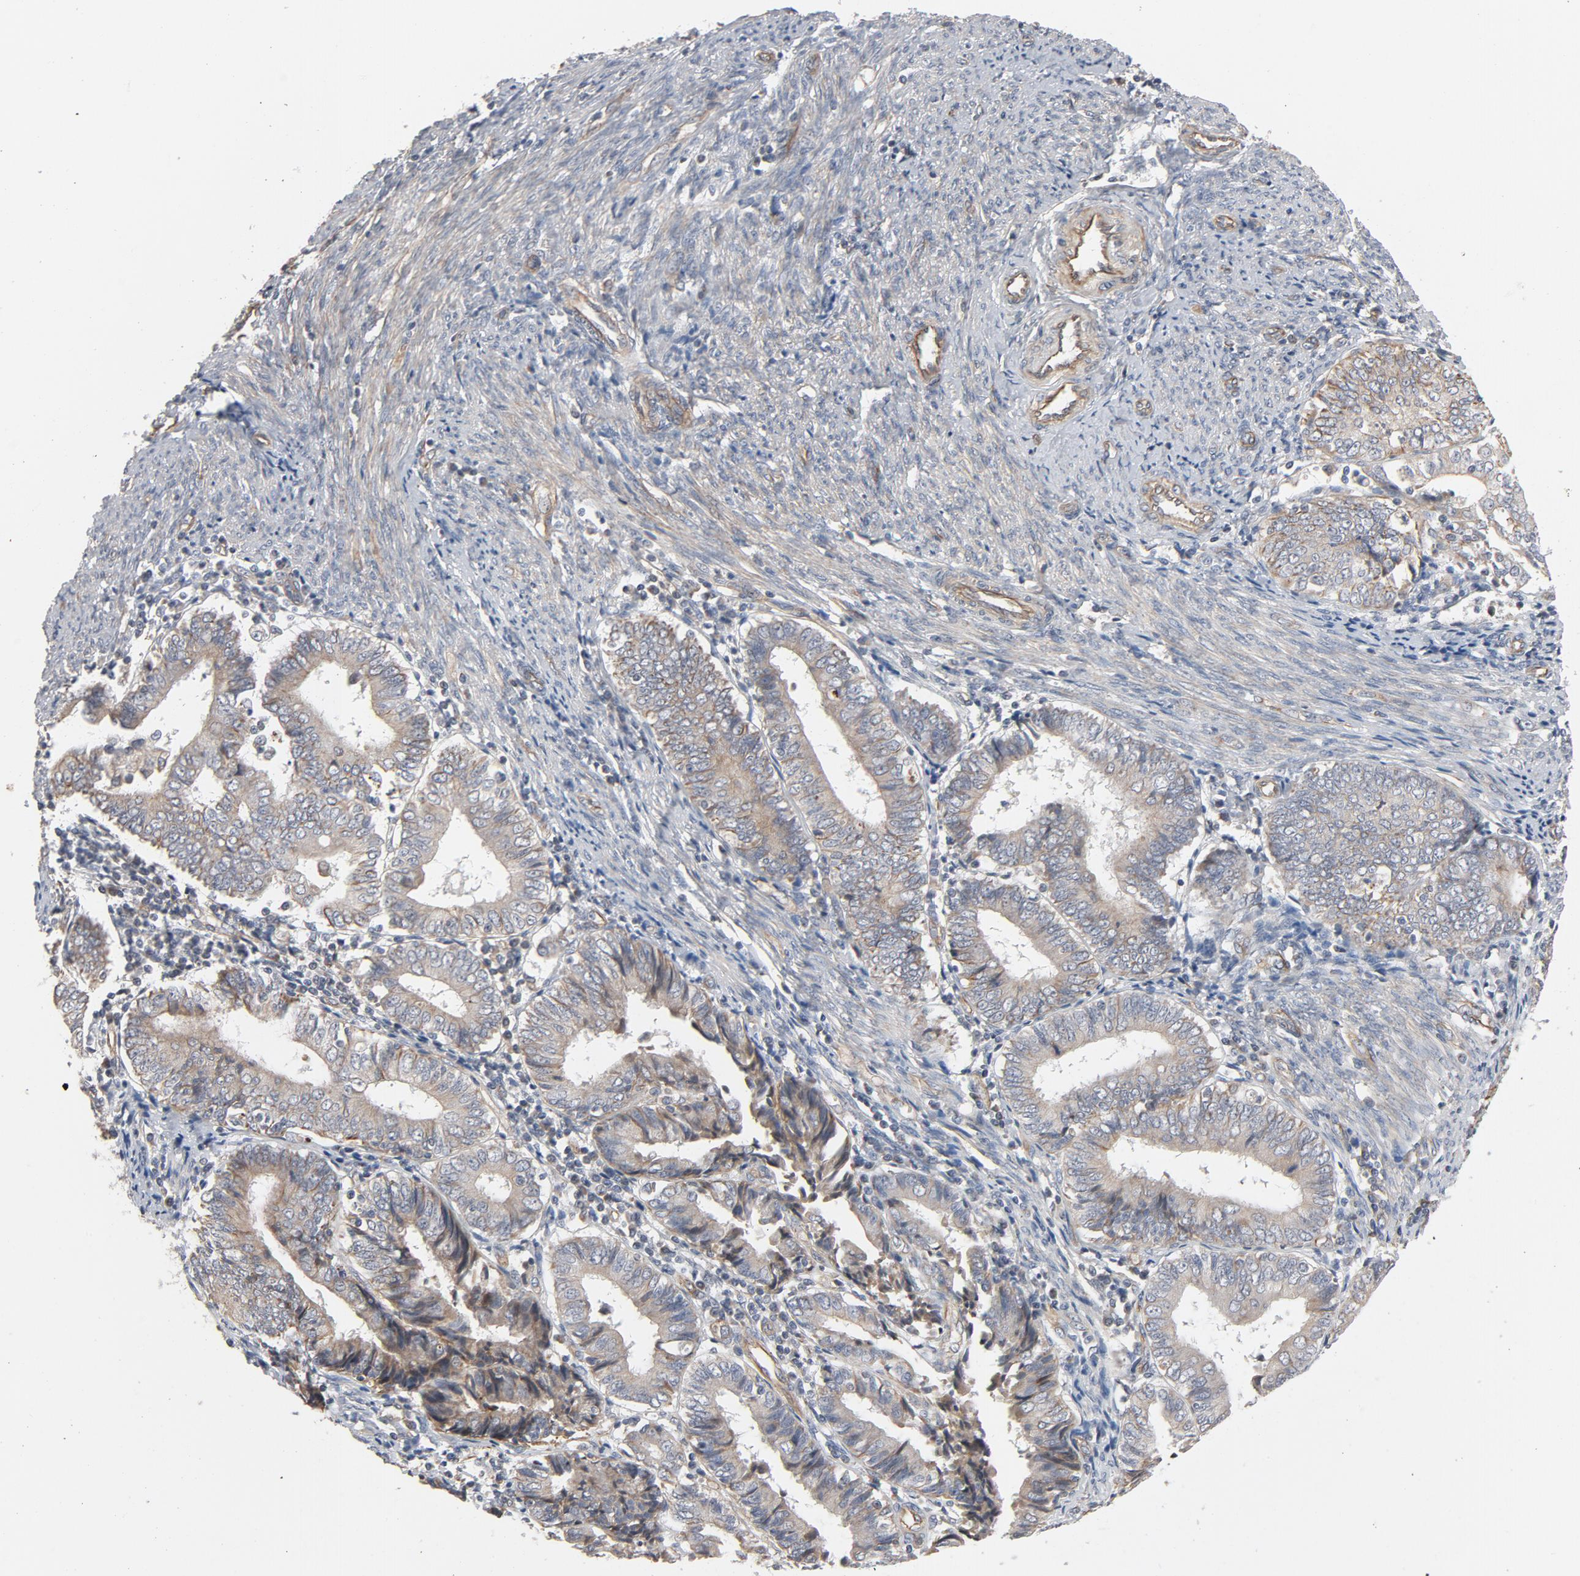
{"staining": {"intensity": "moderate", "quantity": ">75%", "location": "cytoplasmic/membranous"}, "tissue": "endometrial cancer", "cell_type": "Tumor cells", "image_type": "cancer", "snomed": [{"axis": "morphology", "description": "Adenocarcinoma, NOS"}, {"axis": "topography", "description": "Endometrium"}], "caption": "Adenocarcinoma (endometrial) stained for a protein reveals moderate cytoplasmic/membranous positivity in tumor cells. The protein of interest is stained brown, and the nuclei are stained in blue (DAB (3,3'-diaminobenzidine) IHC with brightfield microscopy, high magnification).", "gene": "TRIOBP", "patient": {"sex": "female", "age": 75}}